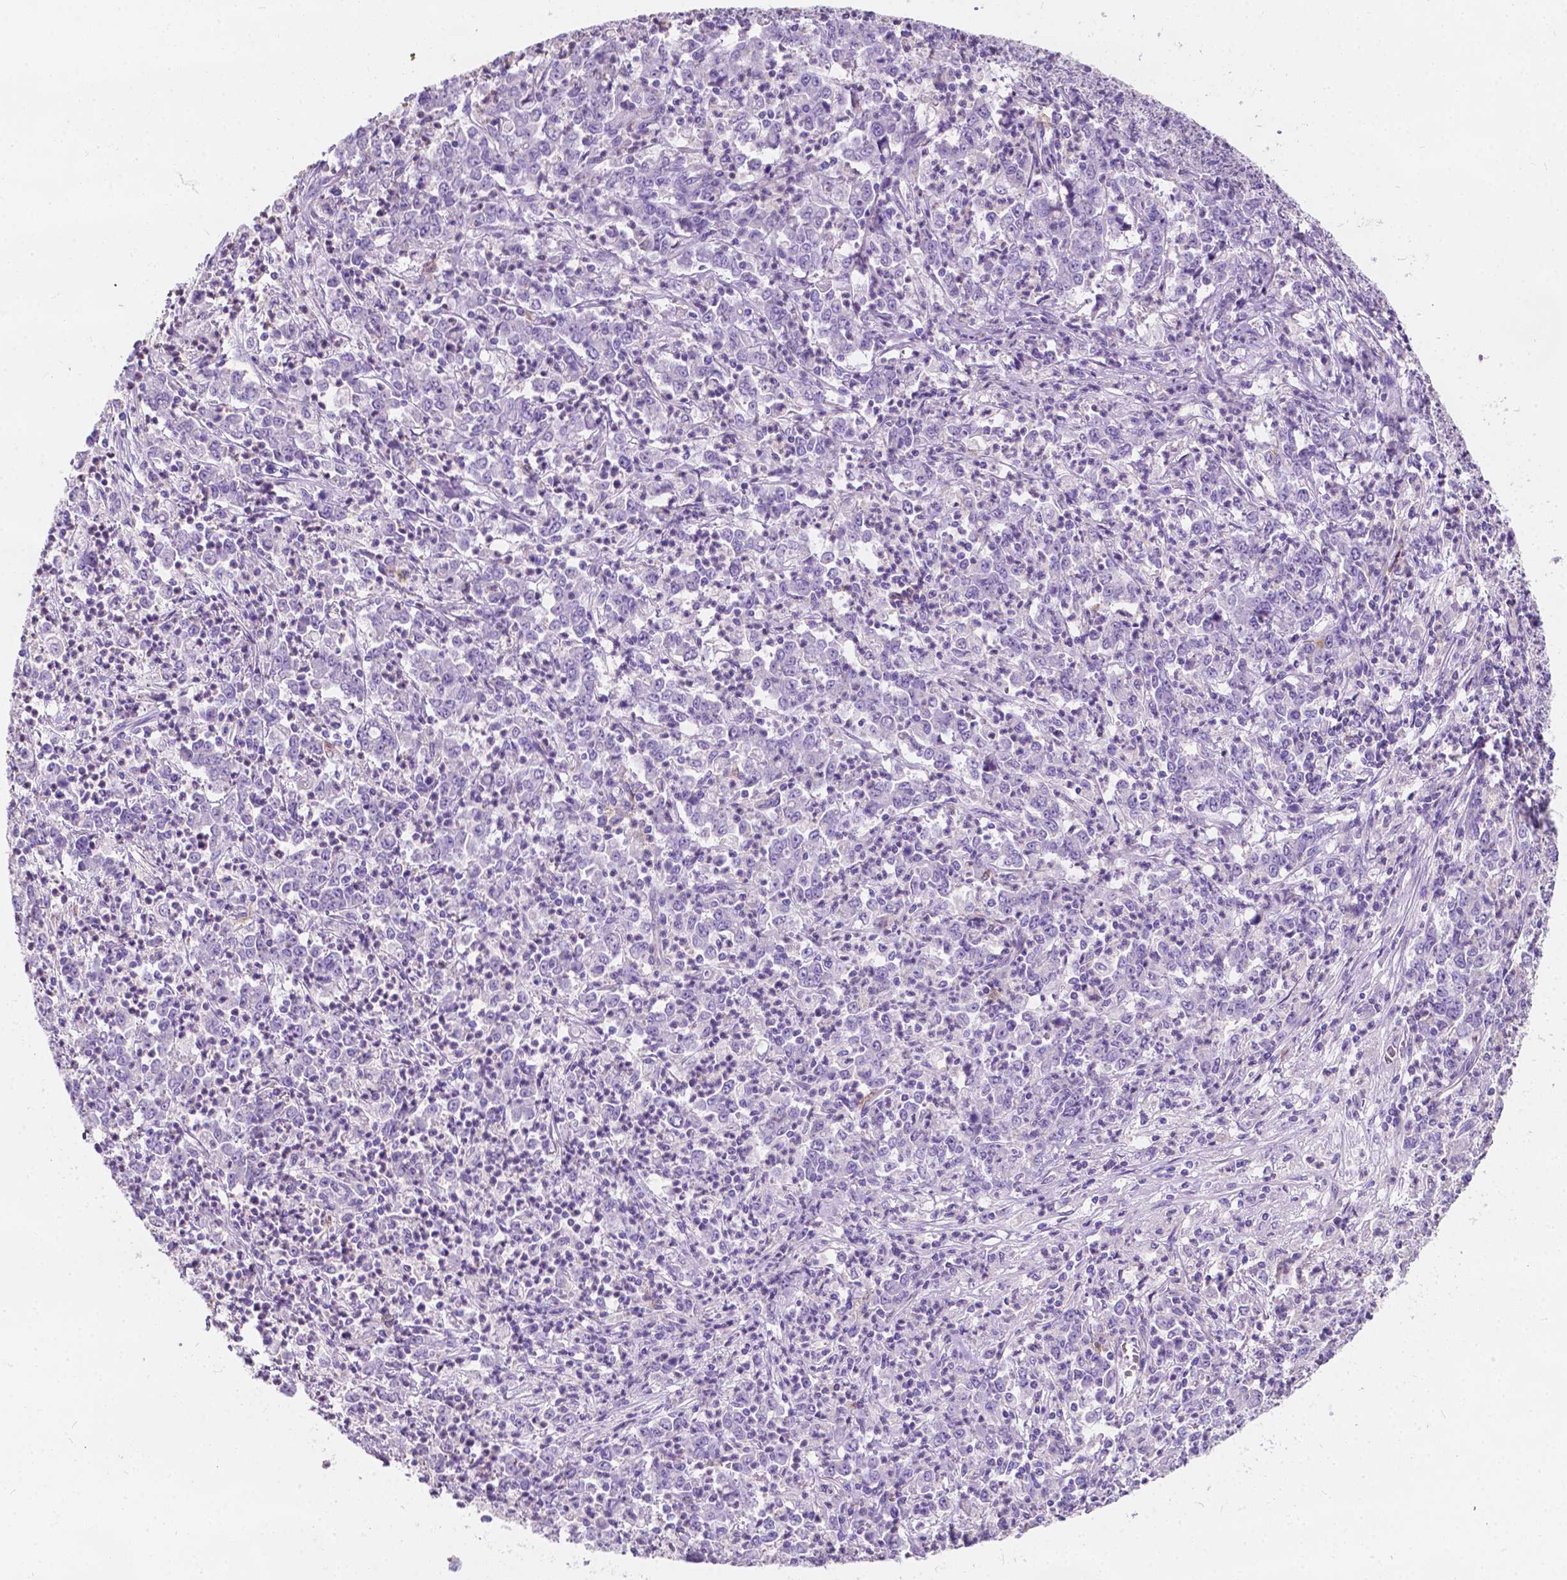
{"staining": {"intensity": "negative", "quantity": "none", "location": "none"}, "tissue": "stomach cancer", "cell_type": "Tumor cells", "image_type": "cancer", "snomed": [{"axis": "morphology", "description": "Adenocarcinoma, NOS"}, {"axis": "topography", "description": "Stomach, lower"}], "caption": "A photomicrograph of human stomach adenocarcinoma is negative for staining in tumor cells.", "gene": "GNAO1", "patient": {"sex": "female", "age": 71}}